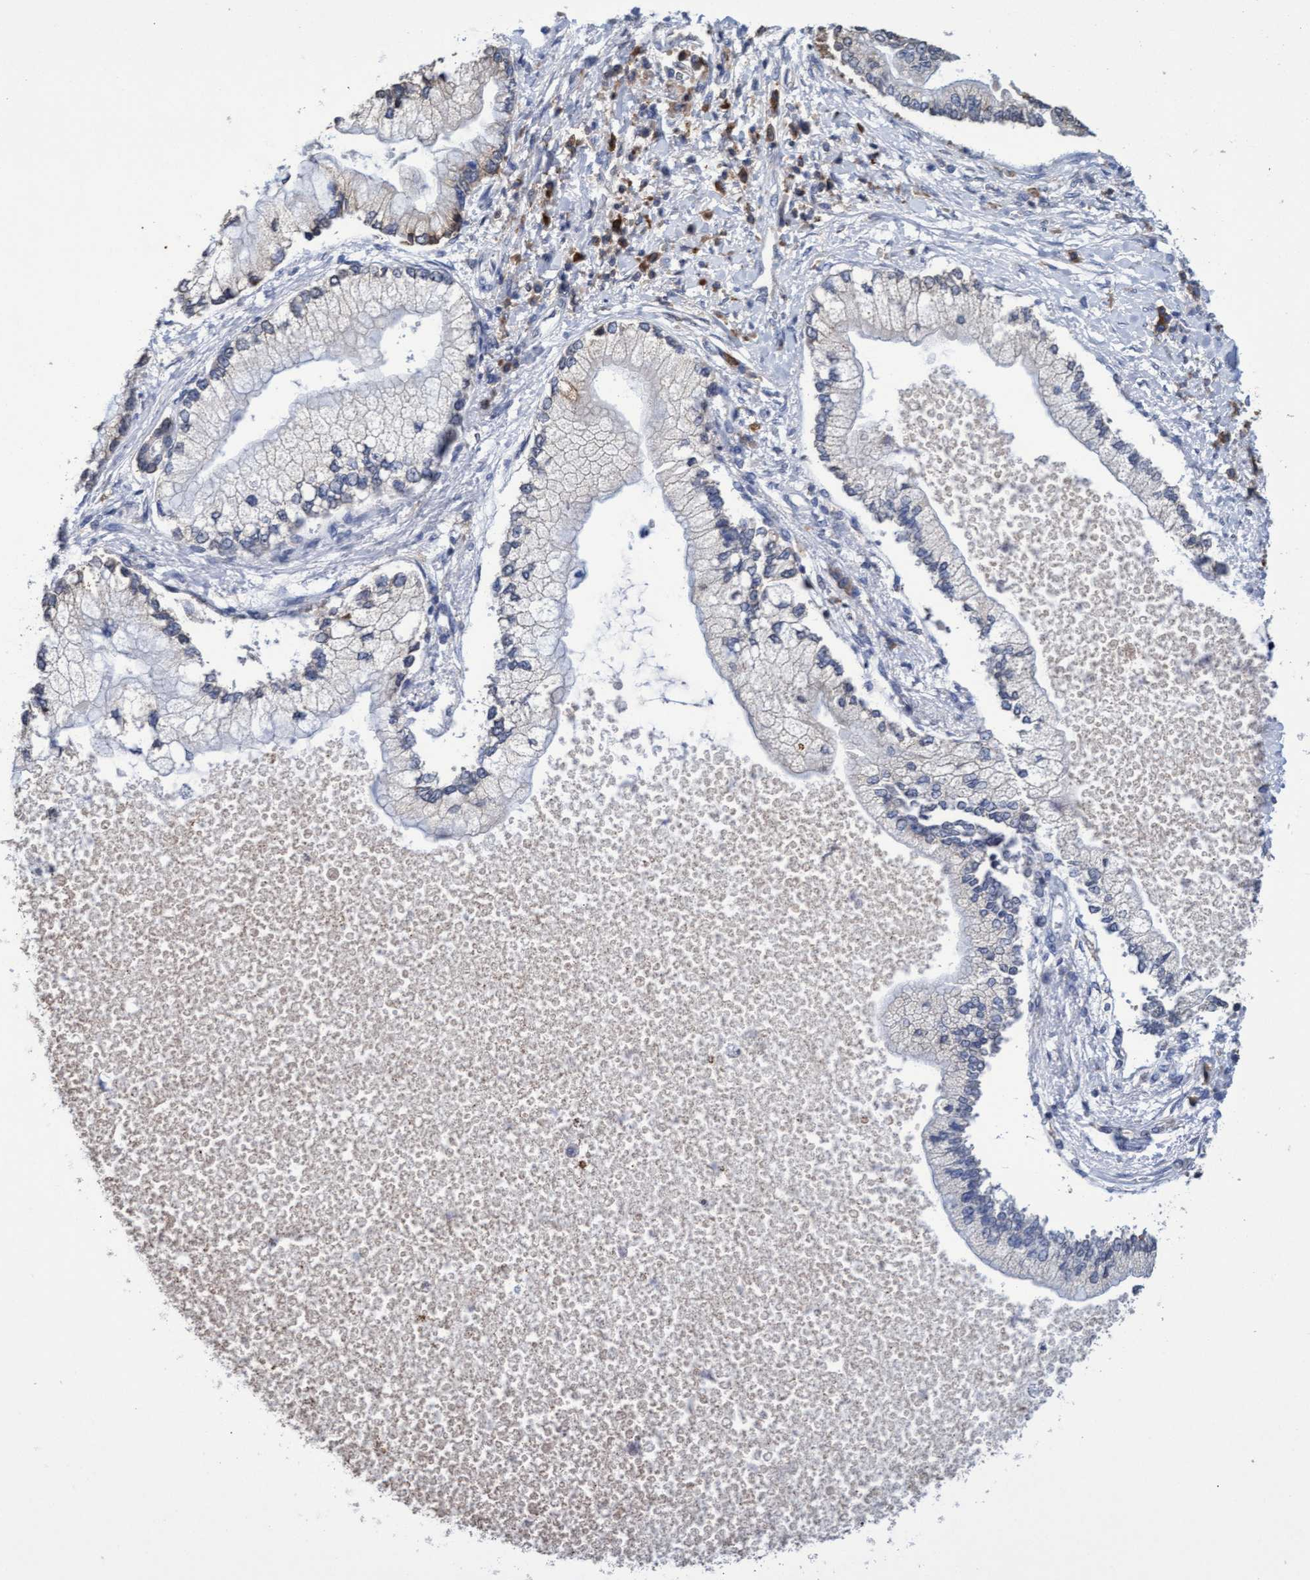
{"staining": {"intensity": "negative", "quantity": "none", "location": "none"}, "tissue": "liver cancer", "cell_type": "Tumor cells", "image_type": "cancer", "snomed": [{"axis": "morphology", "description": "Cholangiocarcinoma"}, {"axis": "topography", "description": "Liver"}], "caption": "IHC histopathology image of cholangiocarcinoma (liver) stained for a protein (brown), which demonstrates no expression in tumor cells.", "gene": "GPR39", "patient": {"sex": "male", "age": 50}}